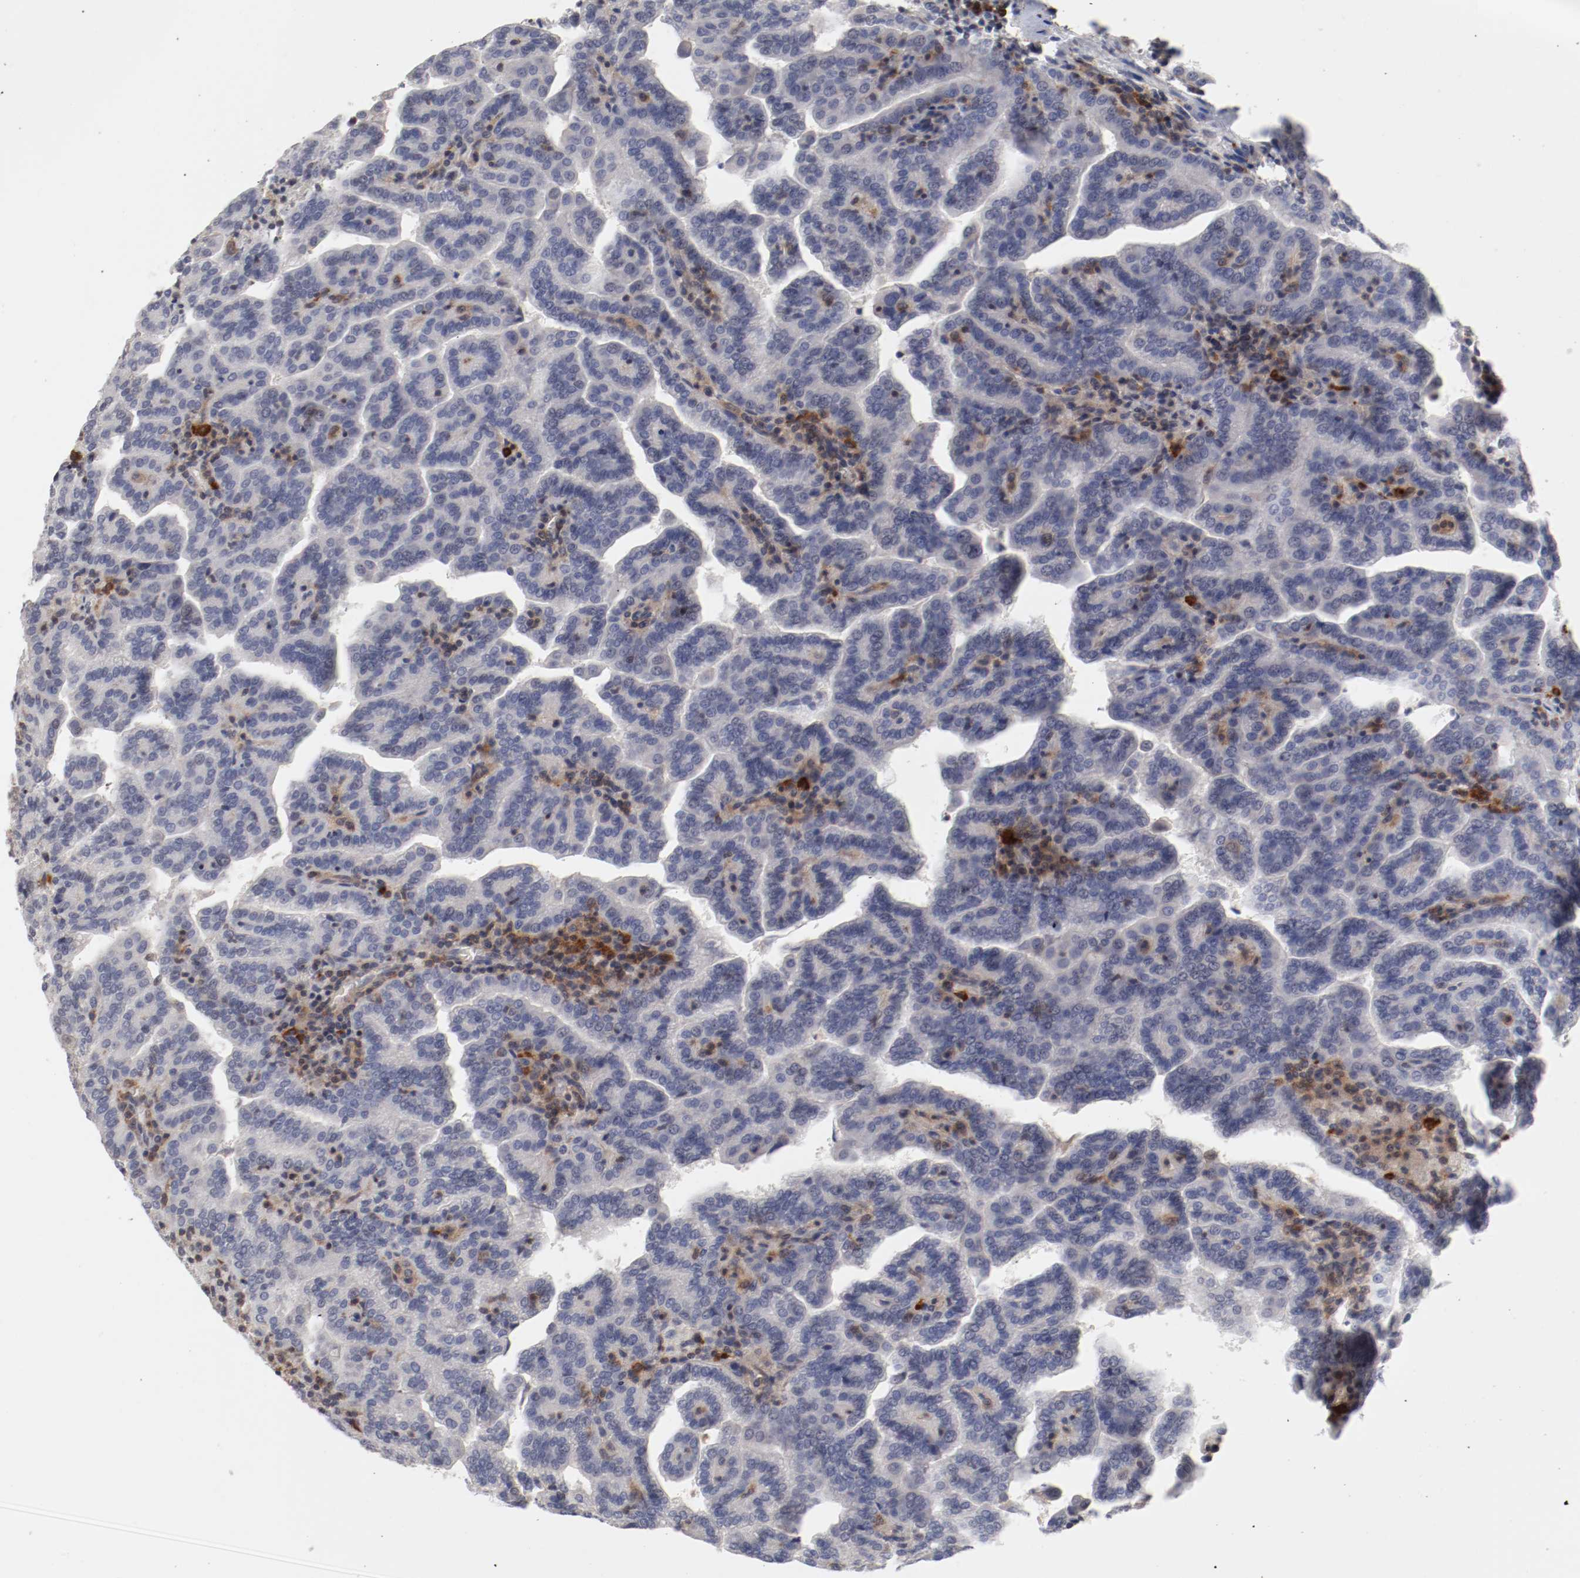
{"staining": {"intensity": "negative", "quantity": "none", "location": "none"}, "tissue": "renal cancer", "cell_type": "Tumor cells", "image_type": "cancer", "snomed": [{"axis": "morphology", "description": "Adenocarcinoma, NOS"}, {"axis": "topography", "description": "Kidney"}], "caption": "Immunohistochemistry (IHC) of renal cancer (adenocarcinoma) shows no staining in tumor cells. (DAB (3,3'-diaminobenzidine) immunohistochemistry with hematoxylin counter stain).", "gene": "CBL", "patient": {"sex": "male", "age": 61}}